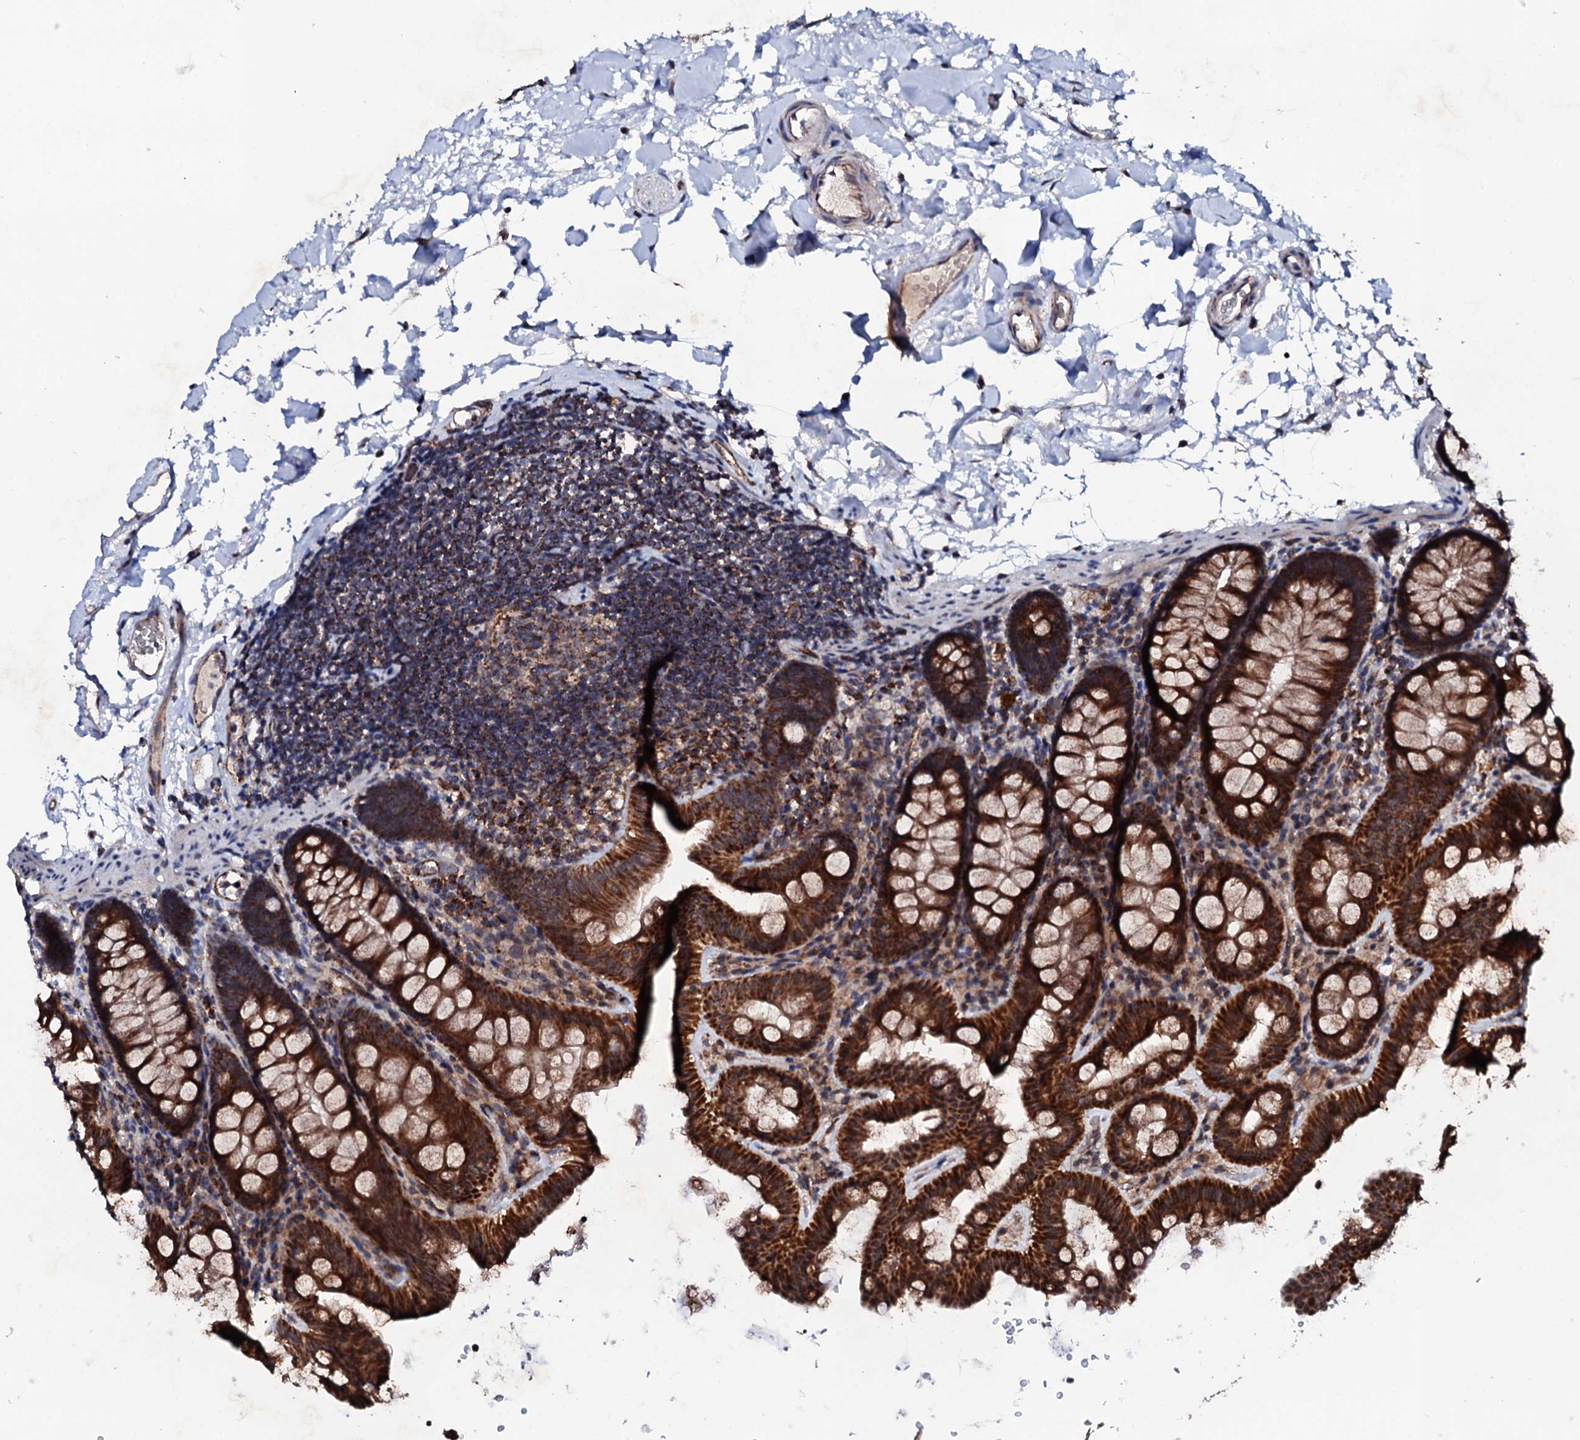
{"staining": {"intensity": "weak", "quantity": "25%-75%", "location": "cytoplasmic/membranous"}, "tissue": "colon", "cell_type": "Endothelial cells", "image_type": "normal", "snomed": [{"axis": "morphology", "description": "Normal tissue, NOS"}, {"axis": "topography", "description": "Colon"}], "caption": "Immunohistochemical staining of normal colon displays low levels of weak cytoplasmic/membranous expression in approximately 25%-75% of endothelial cells. (IHC, brightfield microscopy, high magnification).", "gene": "MTIF3", "patient": {"sex": "male", "age": 75}}